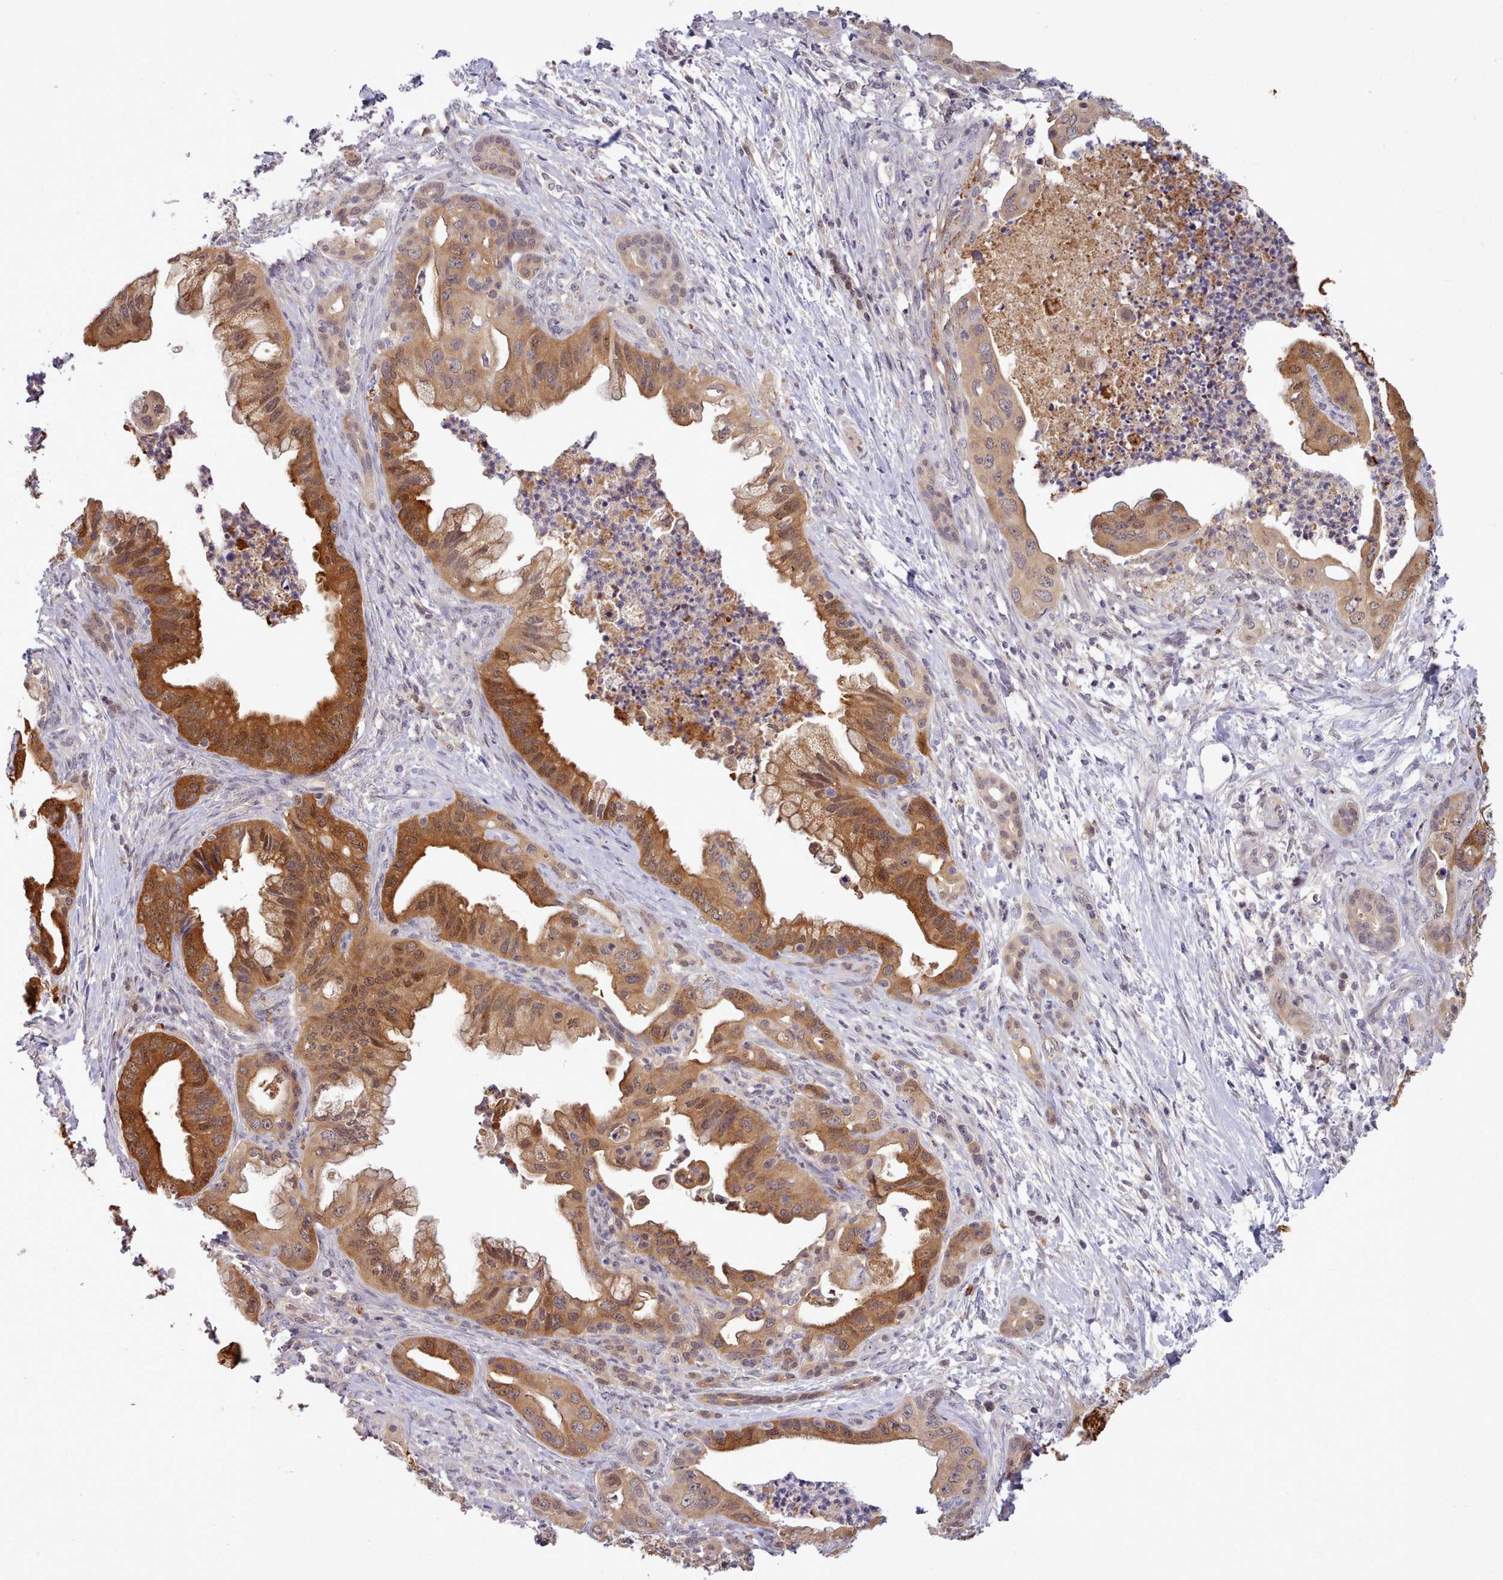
{"staining": {"intensity": "strong", "quantity": ">75%", "location": "cytoplasmic/membranous,nuclear"}, "tissue": "pancreatic cancer", "cell_type": "Tumor cells", "image_type": "cancer", "snomed": [{"axis": "morphology", "description": "Adenocarcinoma, NOS"}, {"axis": "topography", "description": "Pancreas"}], "caption": "The histopathology image displays staining of adenocarcinoma (pancreatic), revealing strong cytoplasmic/membranous and nuclear protein staining (brown color) within tumor cells.", "gene": "ARL17A", "patient": {"sex": "male", "age": 58}}